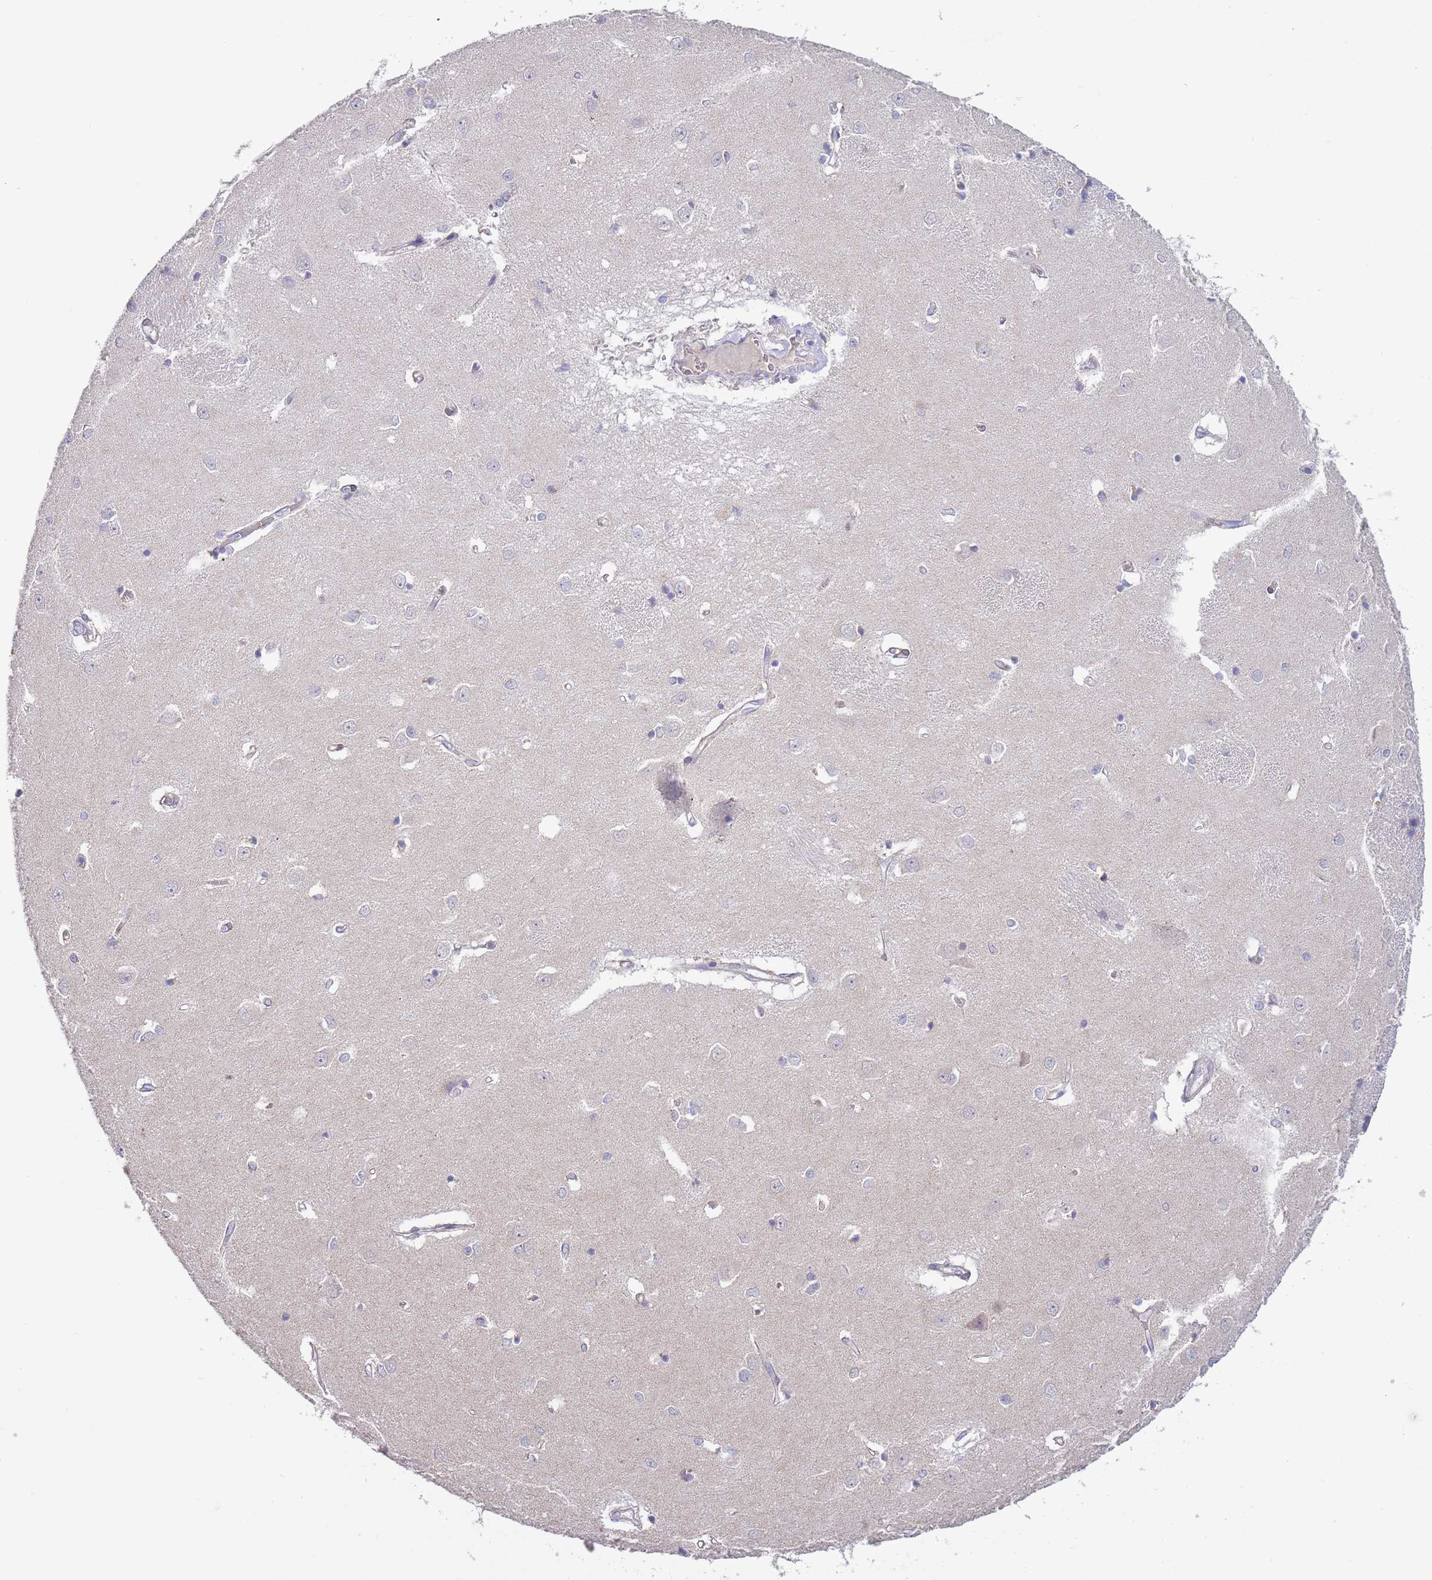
{"staining": {"intensity": "negative", "quantity": "none", "location": "none"}, "tissue": "caudate", "cell_type": "Glial cells", "image_type": "normal", "snomed": [{"axis": "morphology", "description": "Normal tissue, NOS"}, {"axis": "topography", "description": "Lateral ventricle wall"}], "caption": "A high-resolution micrograph shows immunohistochemistry staining of benign caudate, which exhibits no significant staining in glial cells.", "gene": "PIMREG", "patient": {"sex": "male", "age": 37}}